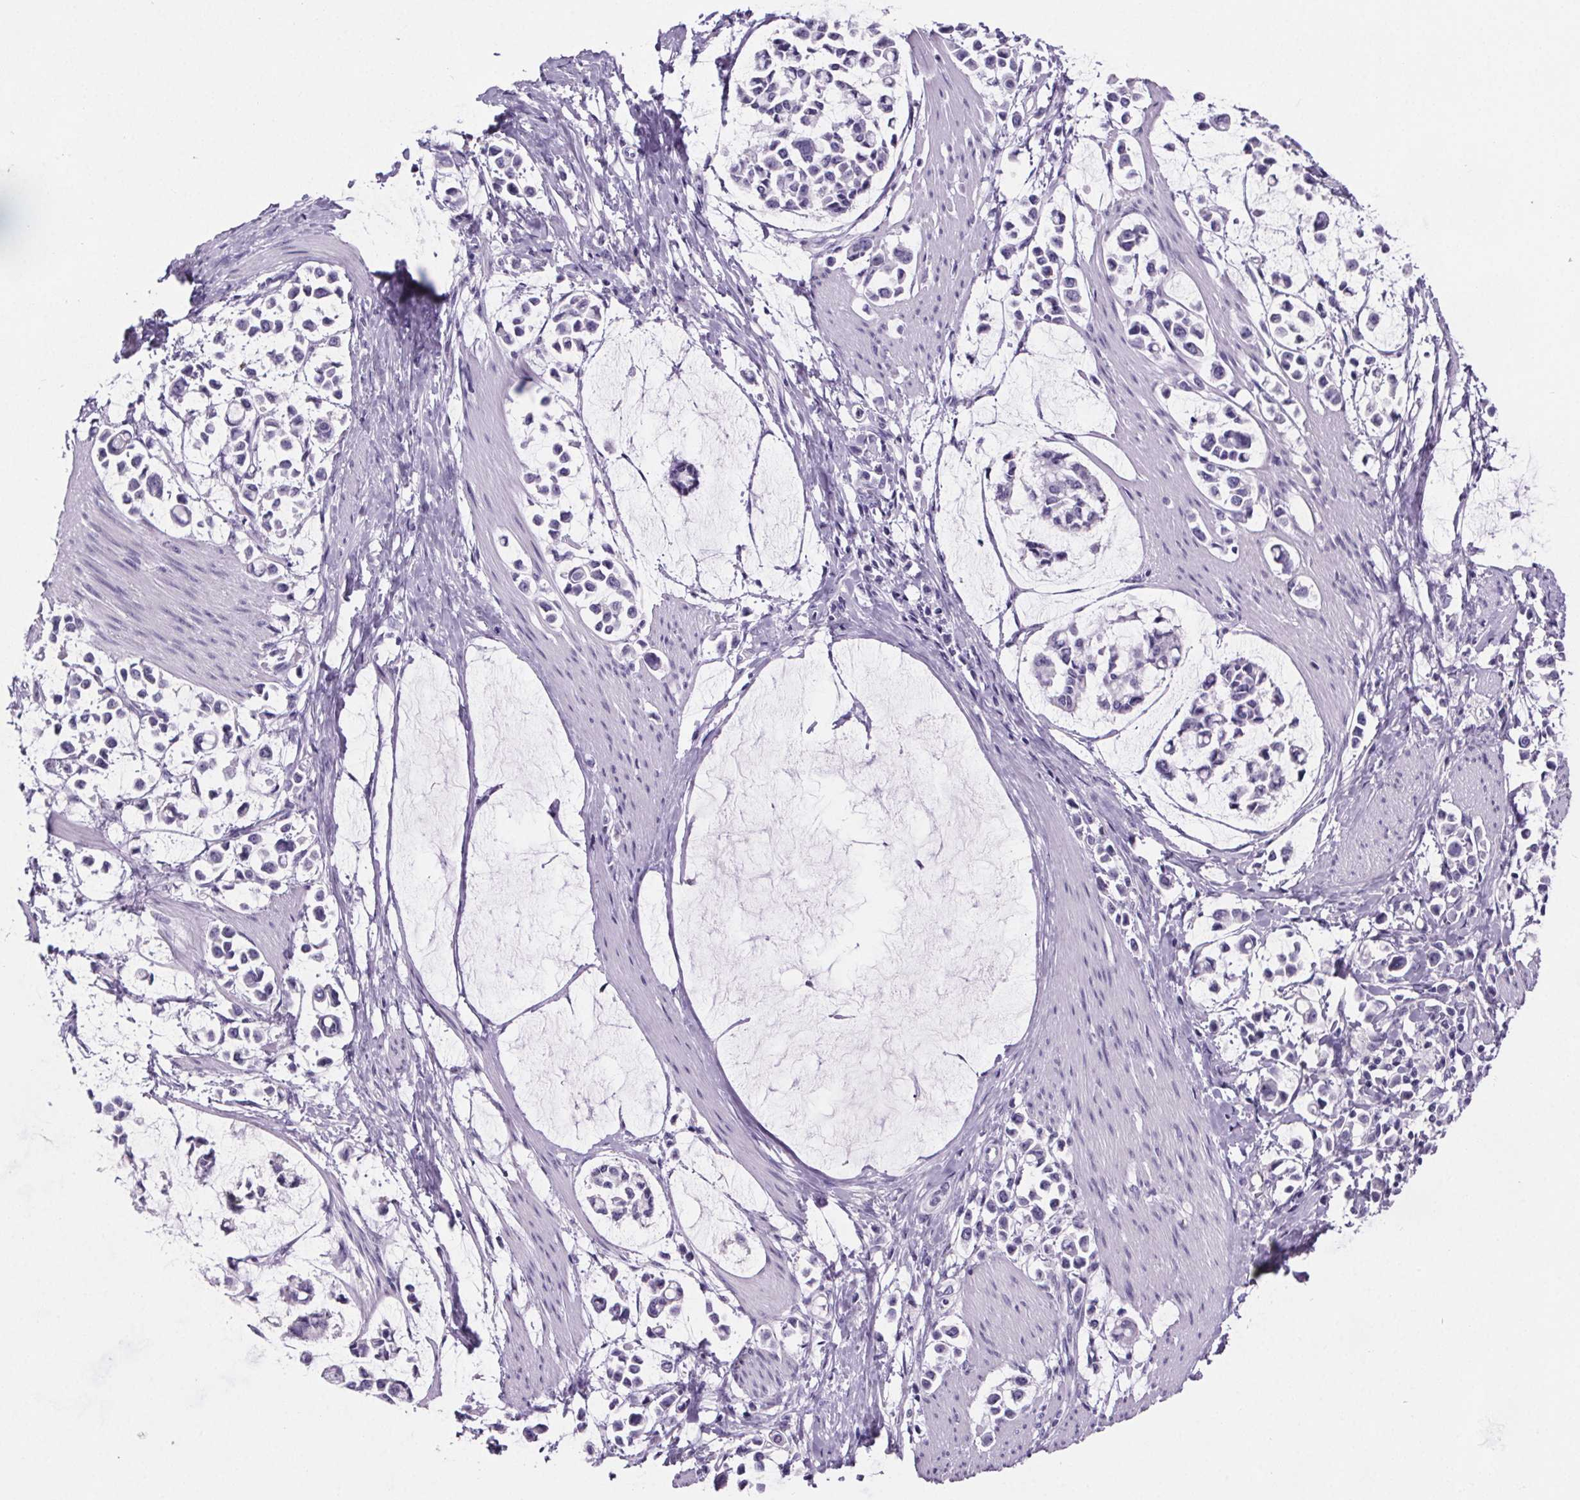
{"staining": {"intensity": "negative", "quantity": "none", "location": "none"}, "tissue": "stomach cancer", "cell_type": "Tumor cells", "image_type": "cancer", "snomed": [{"axis": "morphology", "description": "Adenocarcinoma, NOS"}, {"axis": "topography", "description": "Stomach"}], "caption": "Histopathology image shows no protein expression in tumor cells of stomach cancer tissue.", "gene": "CUBN", "patient": {"sex": "male", "age": 82}}